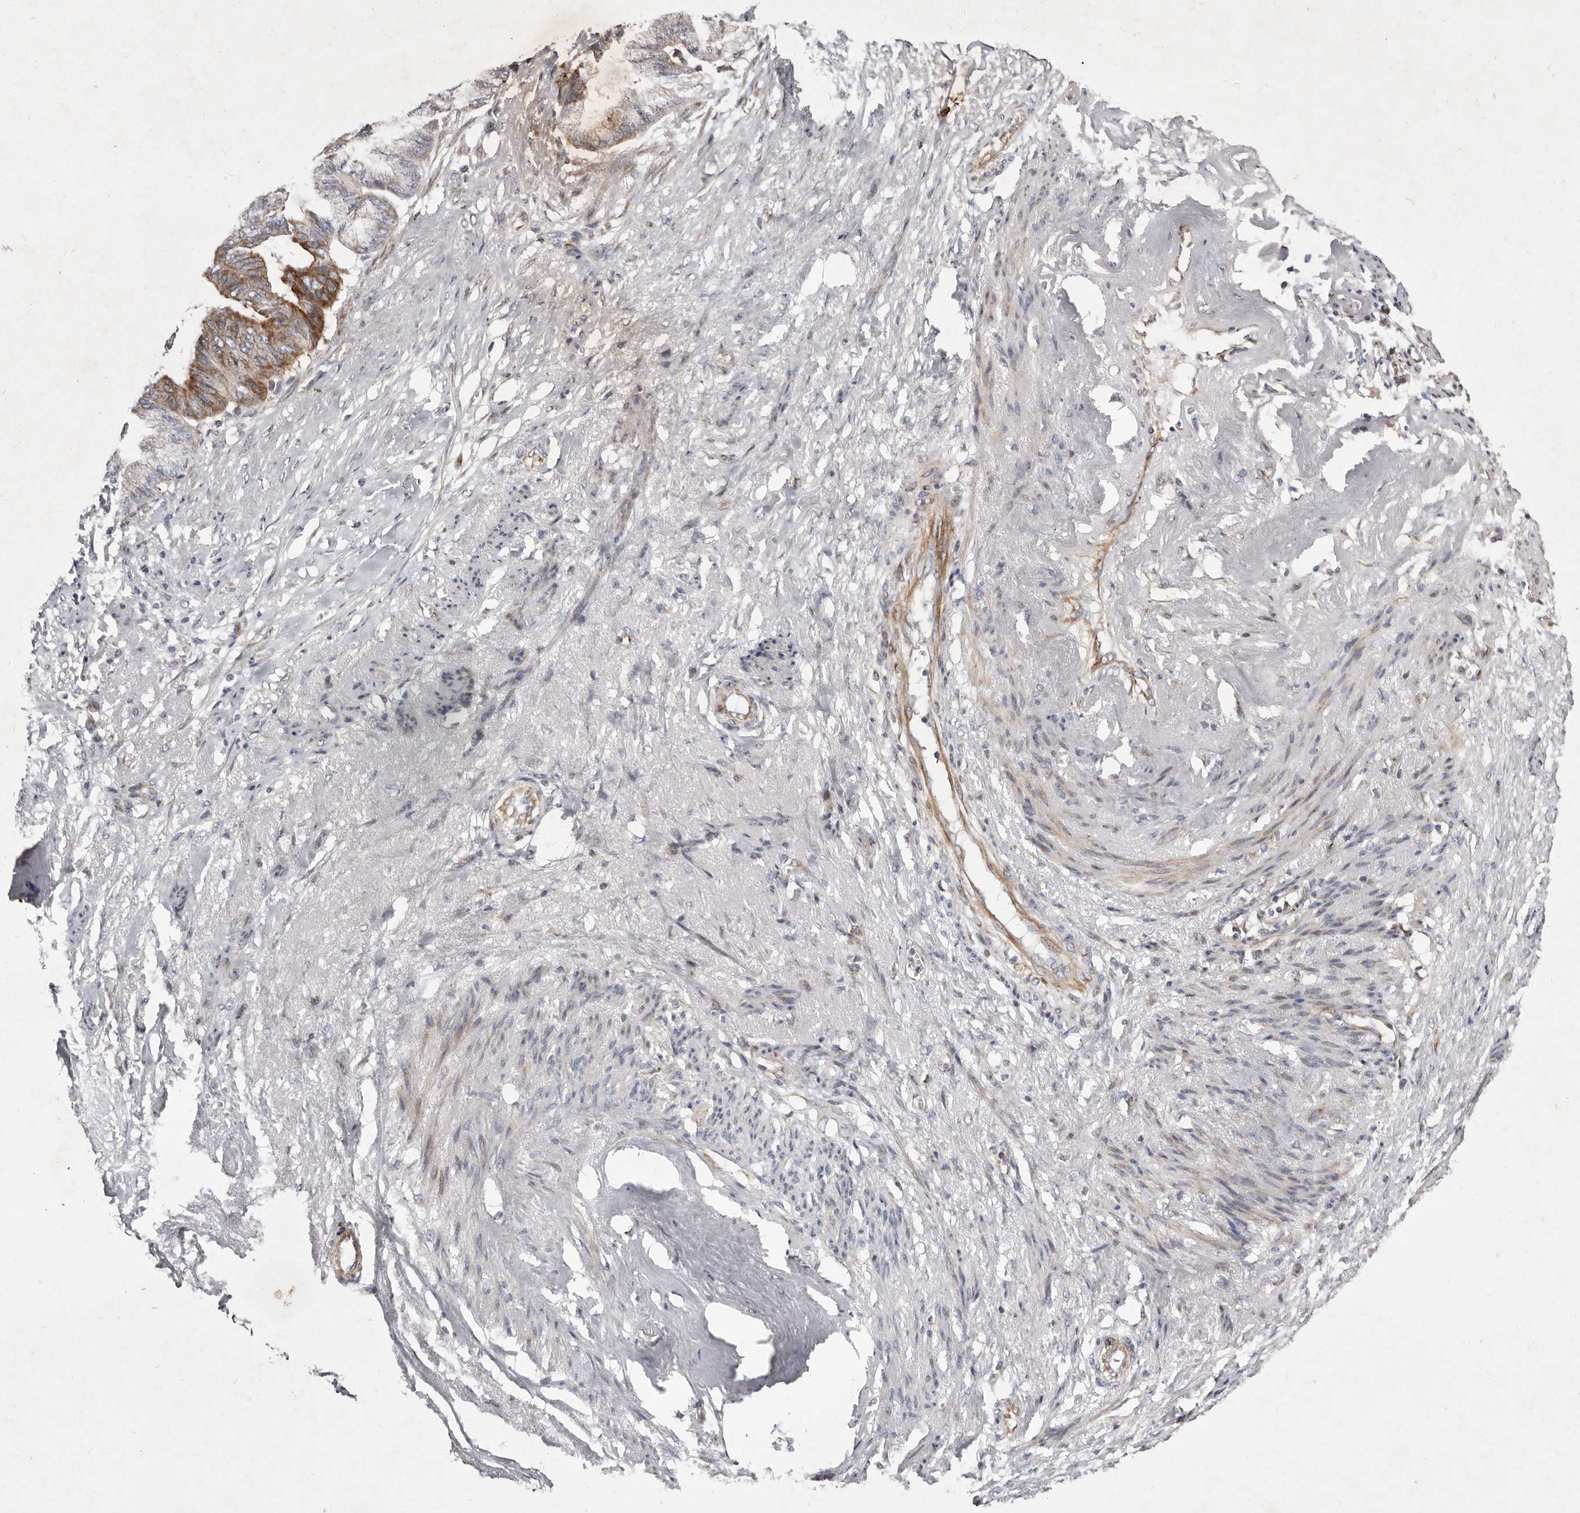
{"staining": {"intensity": "moderate", "quantity": "25%-75%", "location": "cytoplasmic/membranous"}, "tissue": "endometrial cancer", "cell_type": "Tumor cells", "image_type": "cancer", "snomed": [{"axis": "morphology", "description": "Adenocarcinoma, NOS"}, {"axis": "topography", "description": "Endometrium"}], "caption": "Endometrial cancer stained with DAB immunohistochemistry (IHC) displays medium levels of moderate cytoplasmic/membranous expression in about 25%-75% of tumor cells.", "gene": "TIMM17B", "patient": {"sex": "female", "age": 86}}